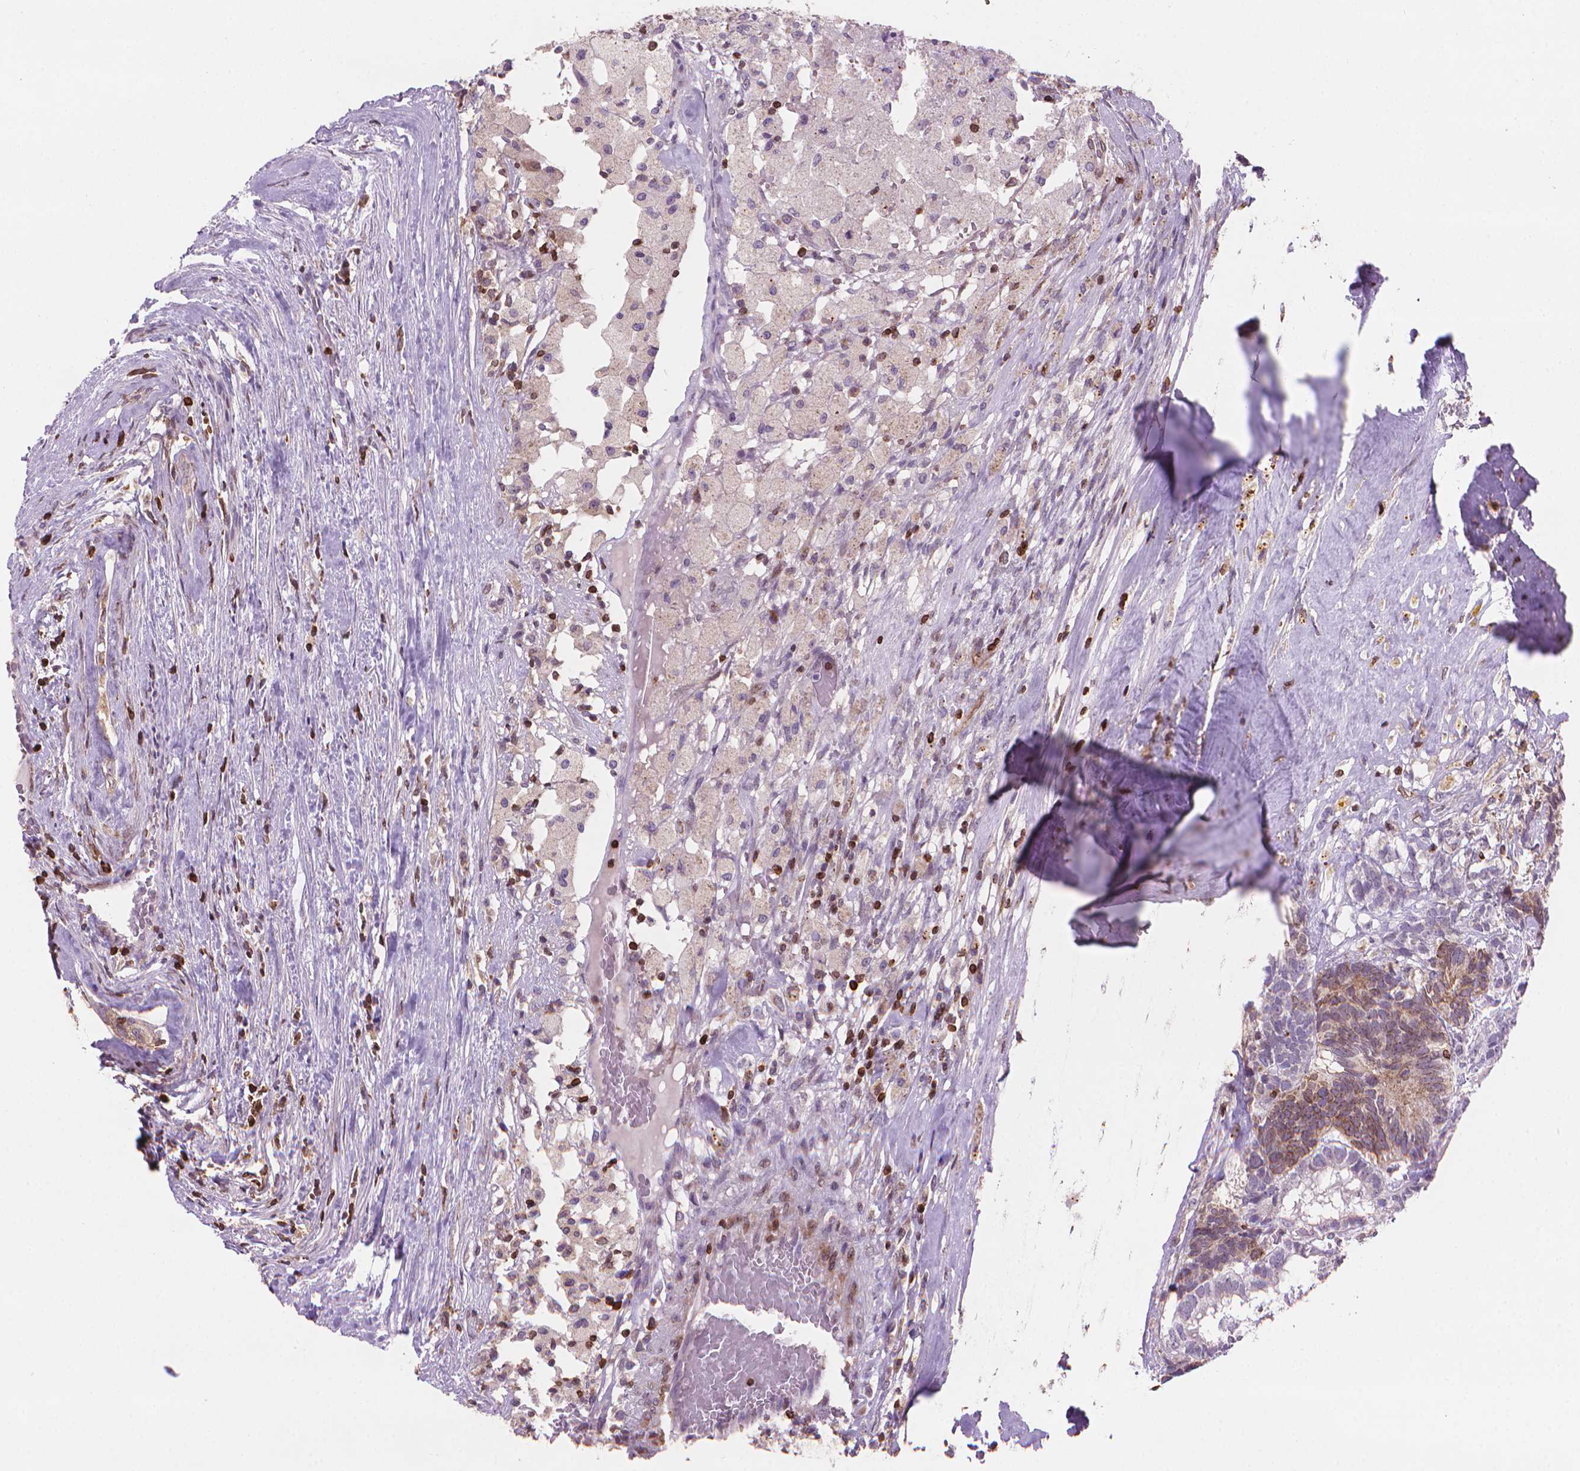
{"staining": {"intensity": "moderate", "quantity": "<25%", "location": "cytoplasmic/membranous"}, "tissue": "testis cancer", "cell_type": "Tumor cells", "image_type": "cancer", "snomed": [{"axis": "morphology", "description": "Seminoma, NOS"}, {"axis": "morphology", "description": "Carcinoma, Embryonal, NOS"}, {"axis": "topography", "description": "Testis"}], "caption": "This photomicrograph reveals testis cancer (embryonal carcinoma) stained with immunohistochemistry to label a protein in brown. The cytoplasmic/membranous of tumor cells show moderate positivity for the protein. Nuclei are counter-stained blue.", "gene": "BCL2", "patient": {"sex": "male", "age": 41}}